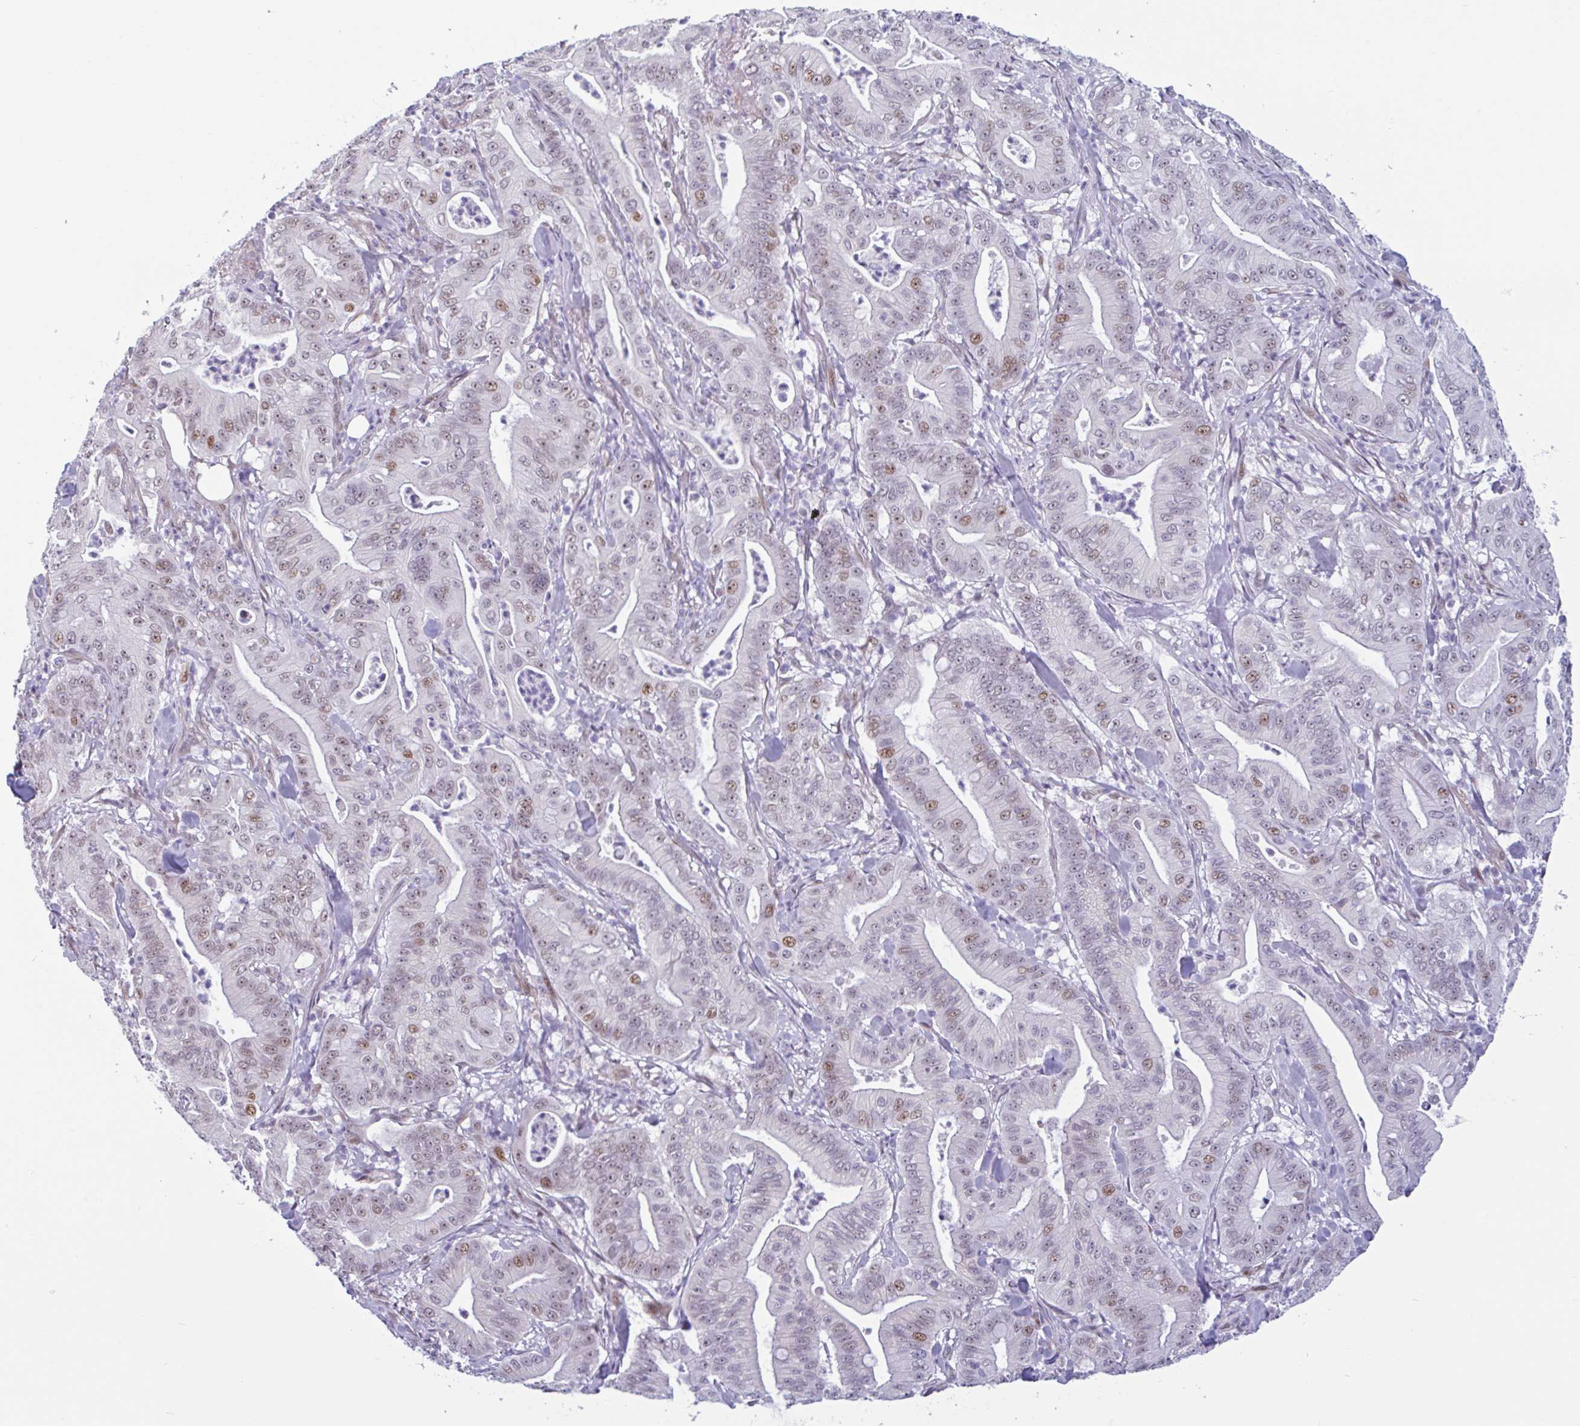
{"staining": {"intensity": "moderate", "quantity": "<25%", "location": "nuclear"}, "tissue": "pancreatic cancer", "cell_type": "Tumor cells", "image_type": "cancer", "snomed": [{"axis": "morphology", "description": "Adenocarcinoma, NOS"}, {"axis": "topography", "description": "Pancreas"}], "caption": "Adenocarcinoma (pancreatic) stained with a brown dye exhibits moderate nuclear positive positivity in about <25% of tumor cells.", "gene": "TMEM119", "patient": {"sex": "male", "age": 71}}